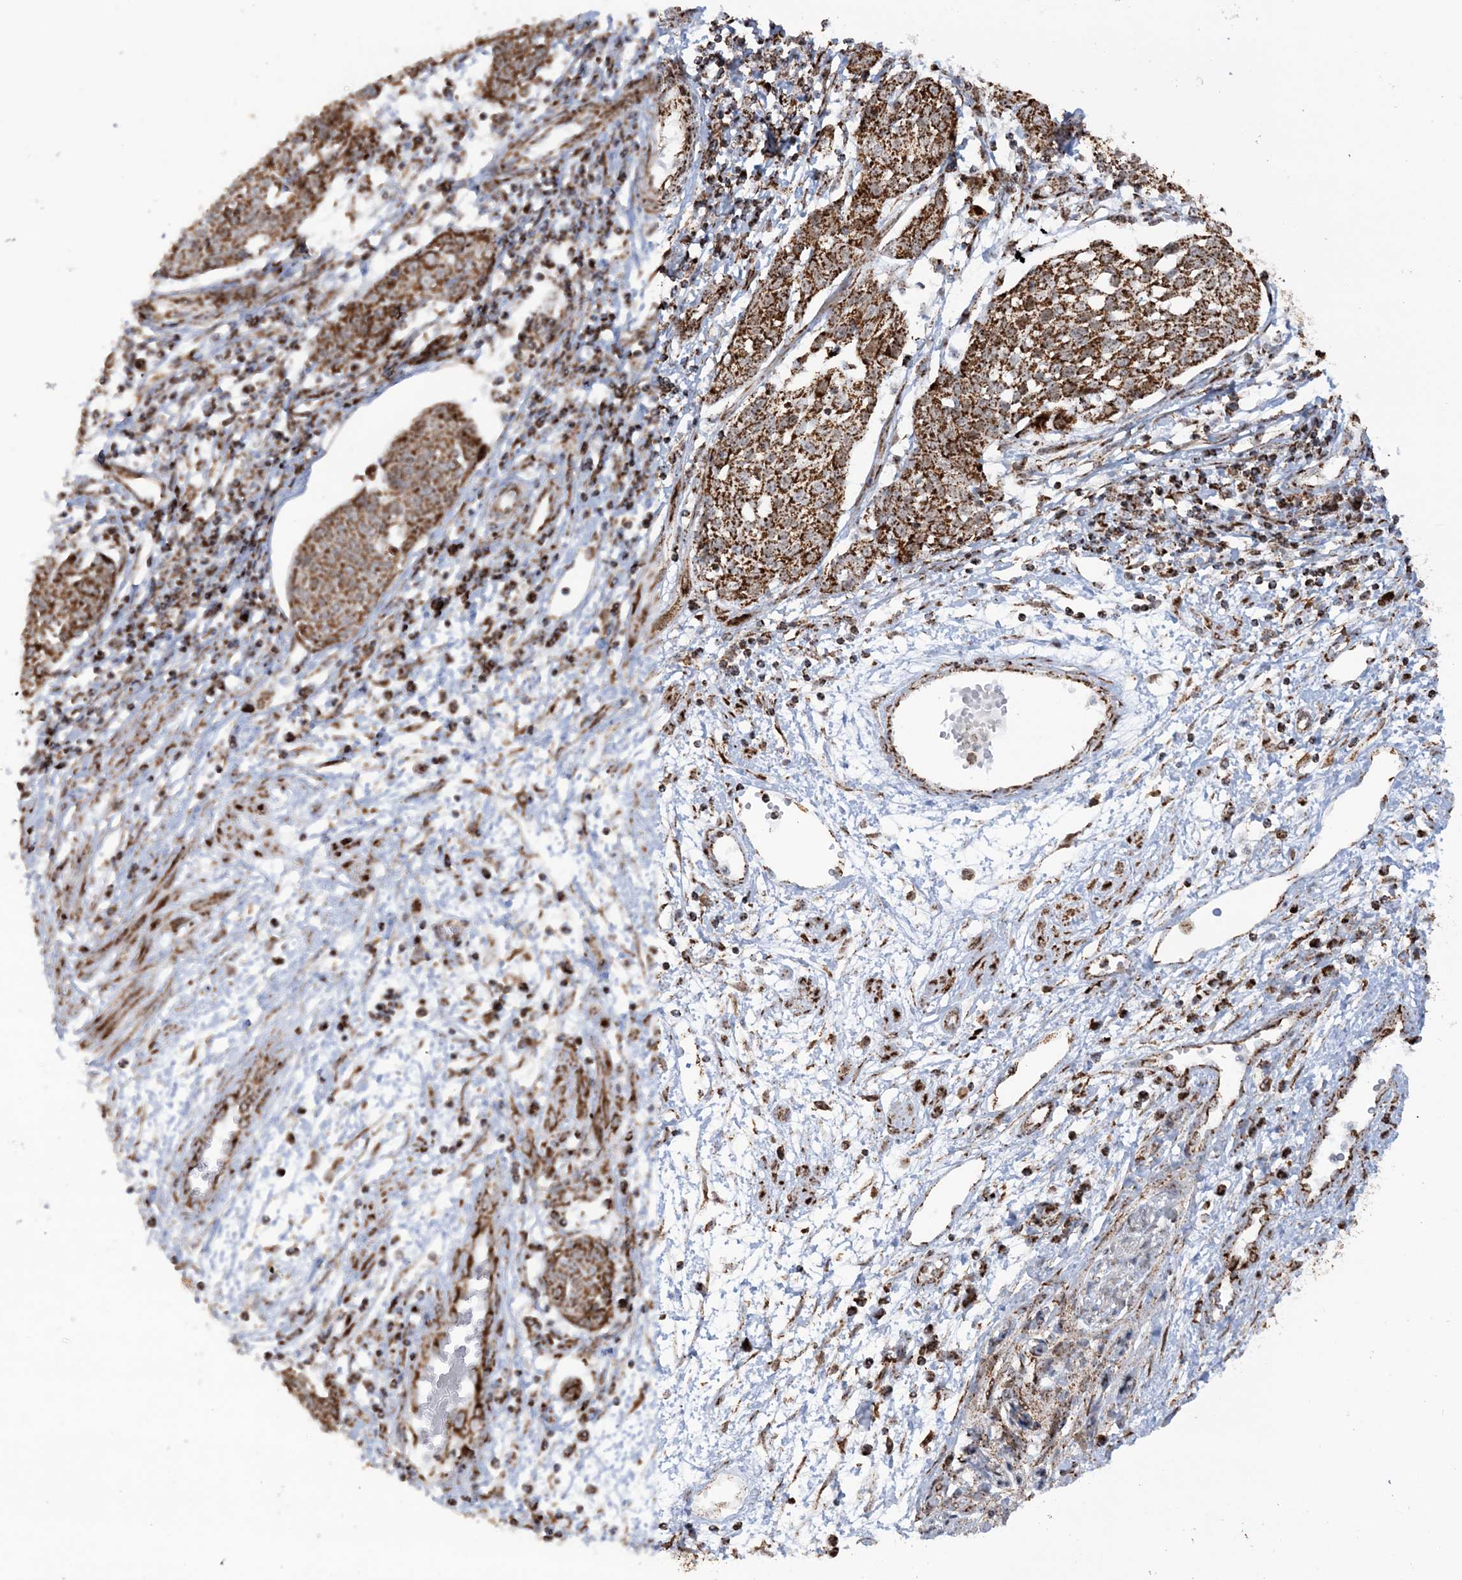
{"staining": {"intensity": "strong", "quantity": ">75%", "location": "cytoplasmic/membranous"}, "tissue": "cervical cancer", "cell_type": "Tumor cells", "image_type": "cancer", "snomed": [{"axis": "morphology", "description": "Squamous cell carcinoma, NOS"}, {"axis": "topography", "description": "Cervix"}], "caption": "Protein staining shows strong cytoplasmic/membranous staining in approximately >75% of tumor cells in squamous cell carcinoma (cervical). The staining was performed using DAB to visualize the protein expression in brown, while the nuclei were stained in blue with hematoxylin (Magnification: 20x).", "gene": "CRY2", "patient": {"sex": "female", "age": 34}}